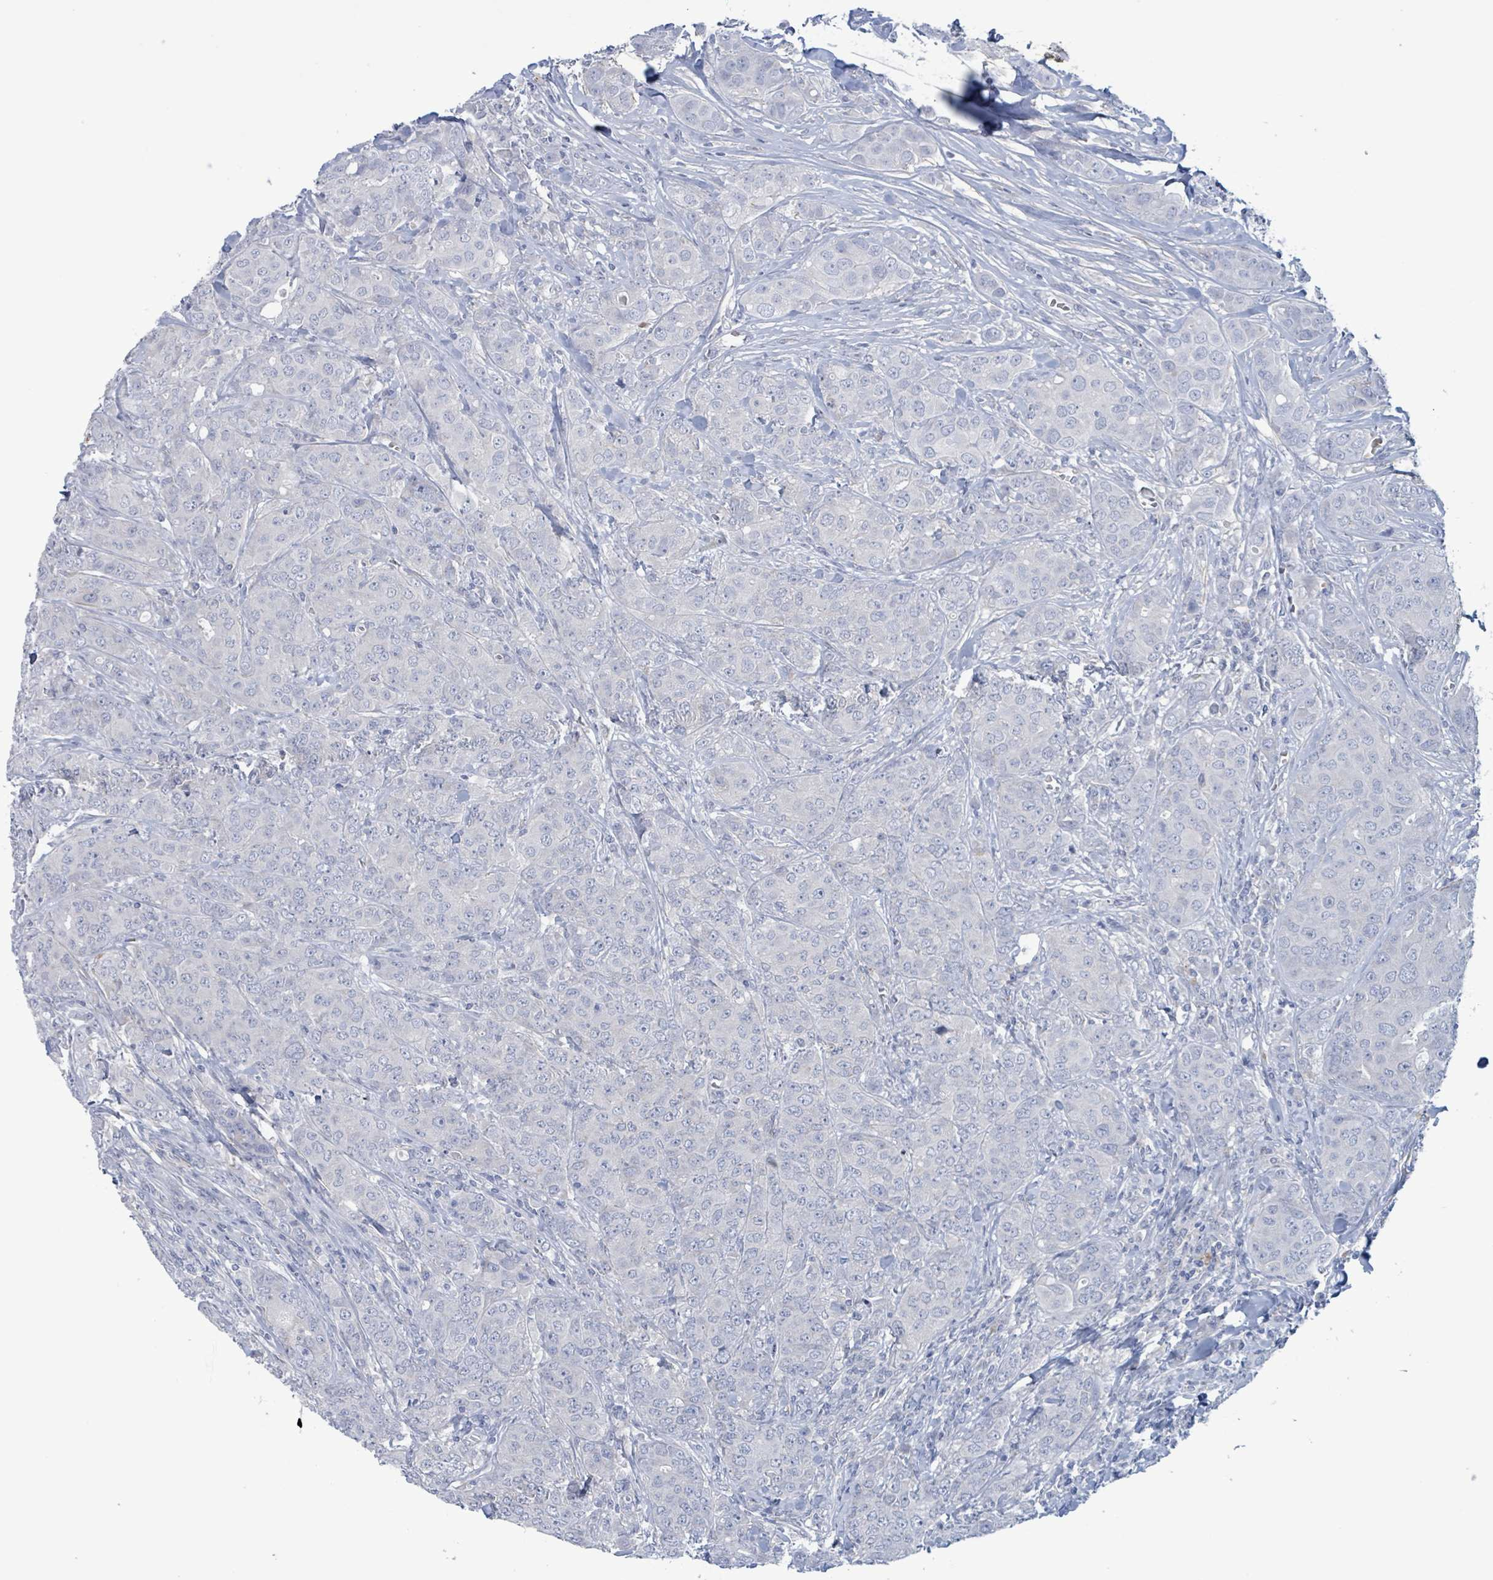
{"staining": {"intensity": "negative", "quantity": "none", "location": "none"}, "tissue": "breast cancer", "cell_type": "Tumor cells", "image_type": "cancer", "snomed": [{"axis": "morphology", "description": "Duct carcinoma"}, {"axis": "topography", "description": "Breast"}], "caption": "High power microscopy image of an immunohistochemistry (IHC) image of breast cancer (invasive ductal carcinoma), revealing no significant positivity in tumor cells. (DAB immunohistochemistry (IHC) with hematoxylin counter stain).", "gene": "PKLR", "patient": {"sex": "female", "age": 43}}